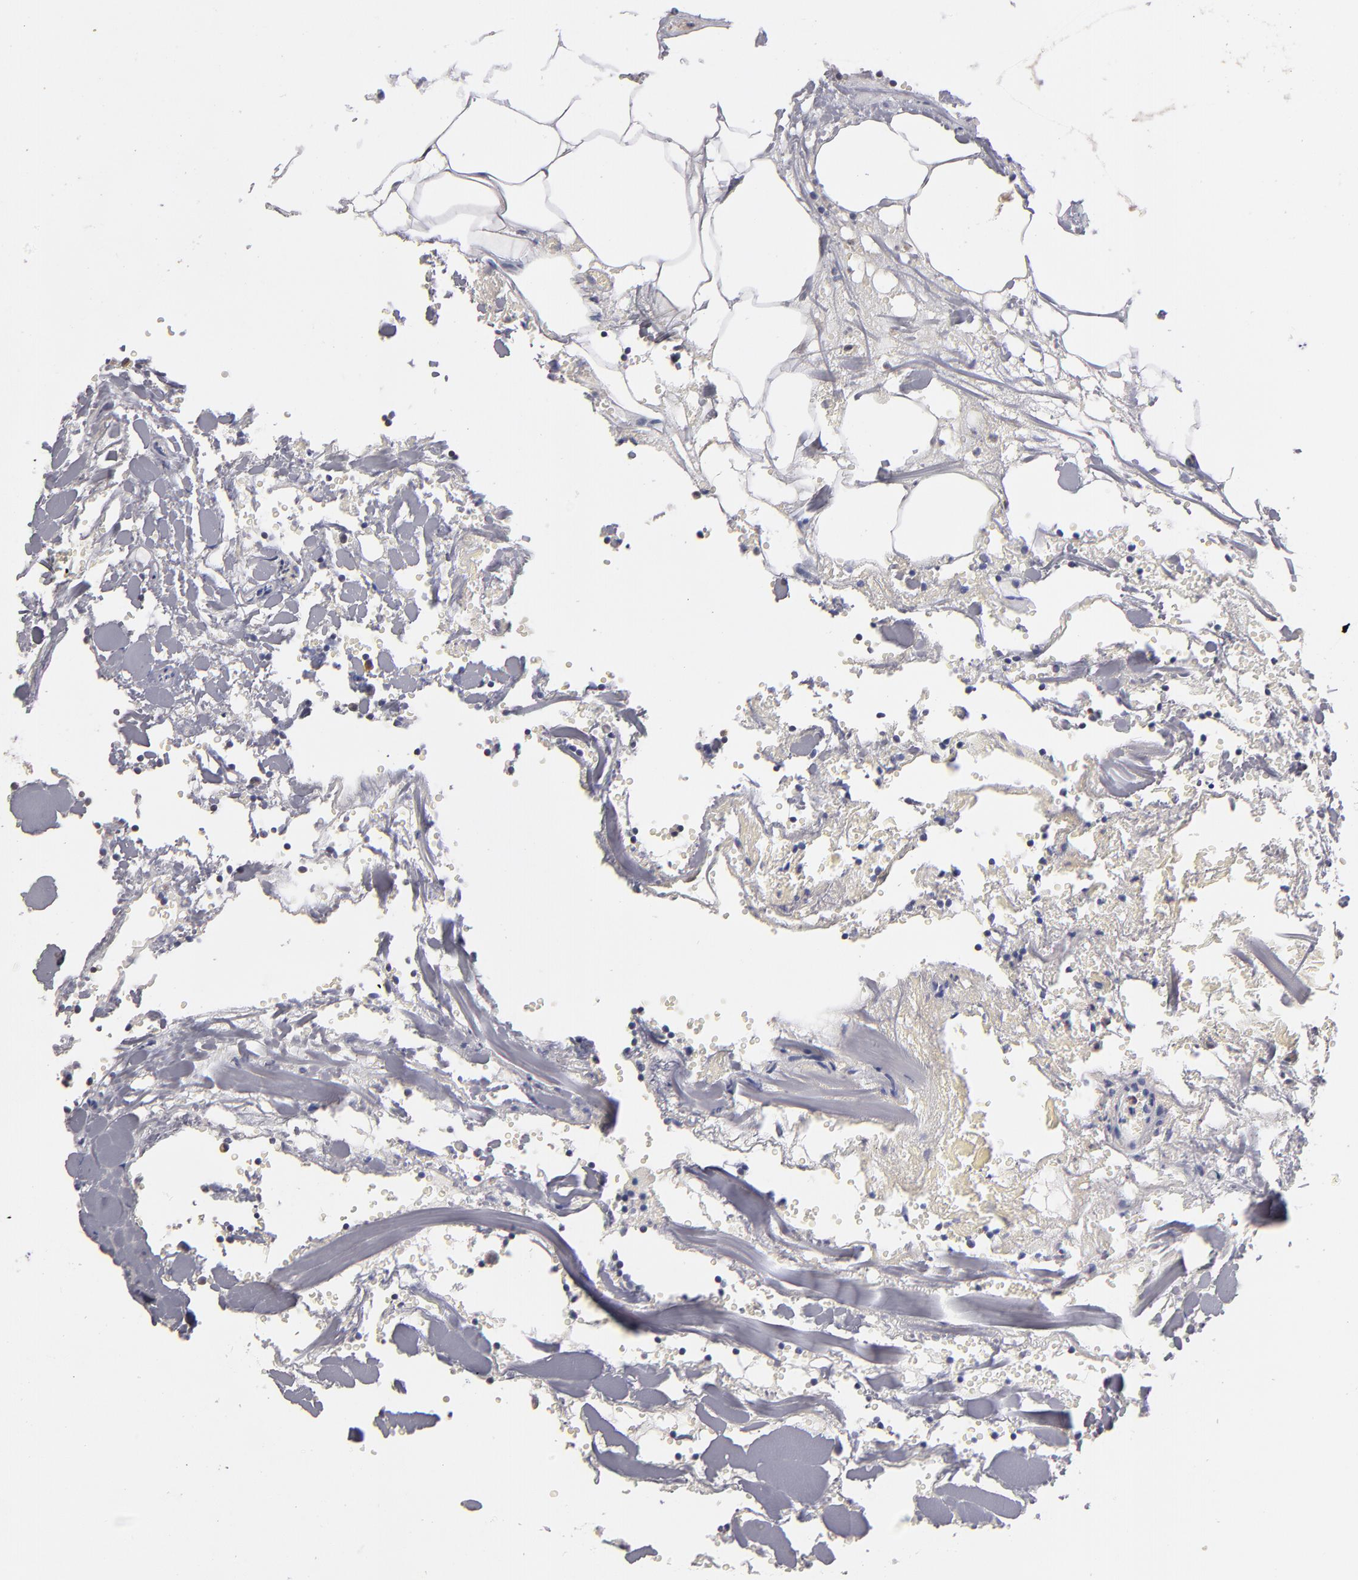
{"staining": {"intensity": "negative", "quantity": "none", "location": "none"}, "tissue": "lymph node", "cell_type": "Germinal center cells", "image_type": "normal", "snomed": [{"axis": "morphology", "description": "Normal tissue, NOS"}, {"axis": "topography", "description": "Lymph node"}], "caption": "Immunohistochemistry (IHC) photomicrograph of normal lymph node: lymph node stained with DAB (3,3'-diaminobenzidine) exhibits no significant protein positivity in germinal center cells. Brightfield microscopy of IHC stained with DAB (brown) and hematoxylin (blue), captured at high magnification.", "gene": "MGAM", "patient": {"sex": "male", "age": 58}}